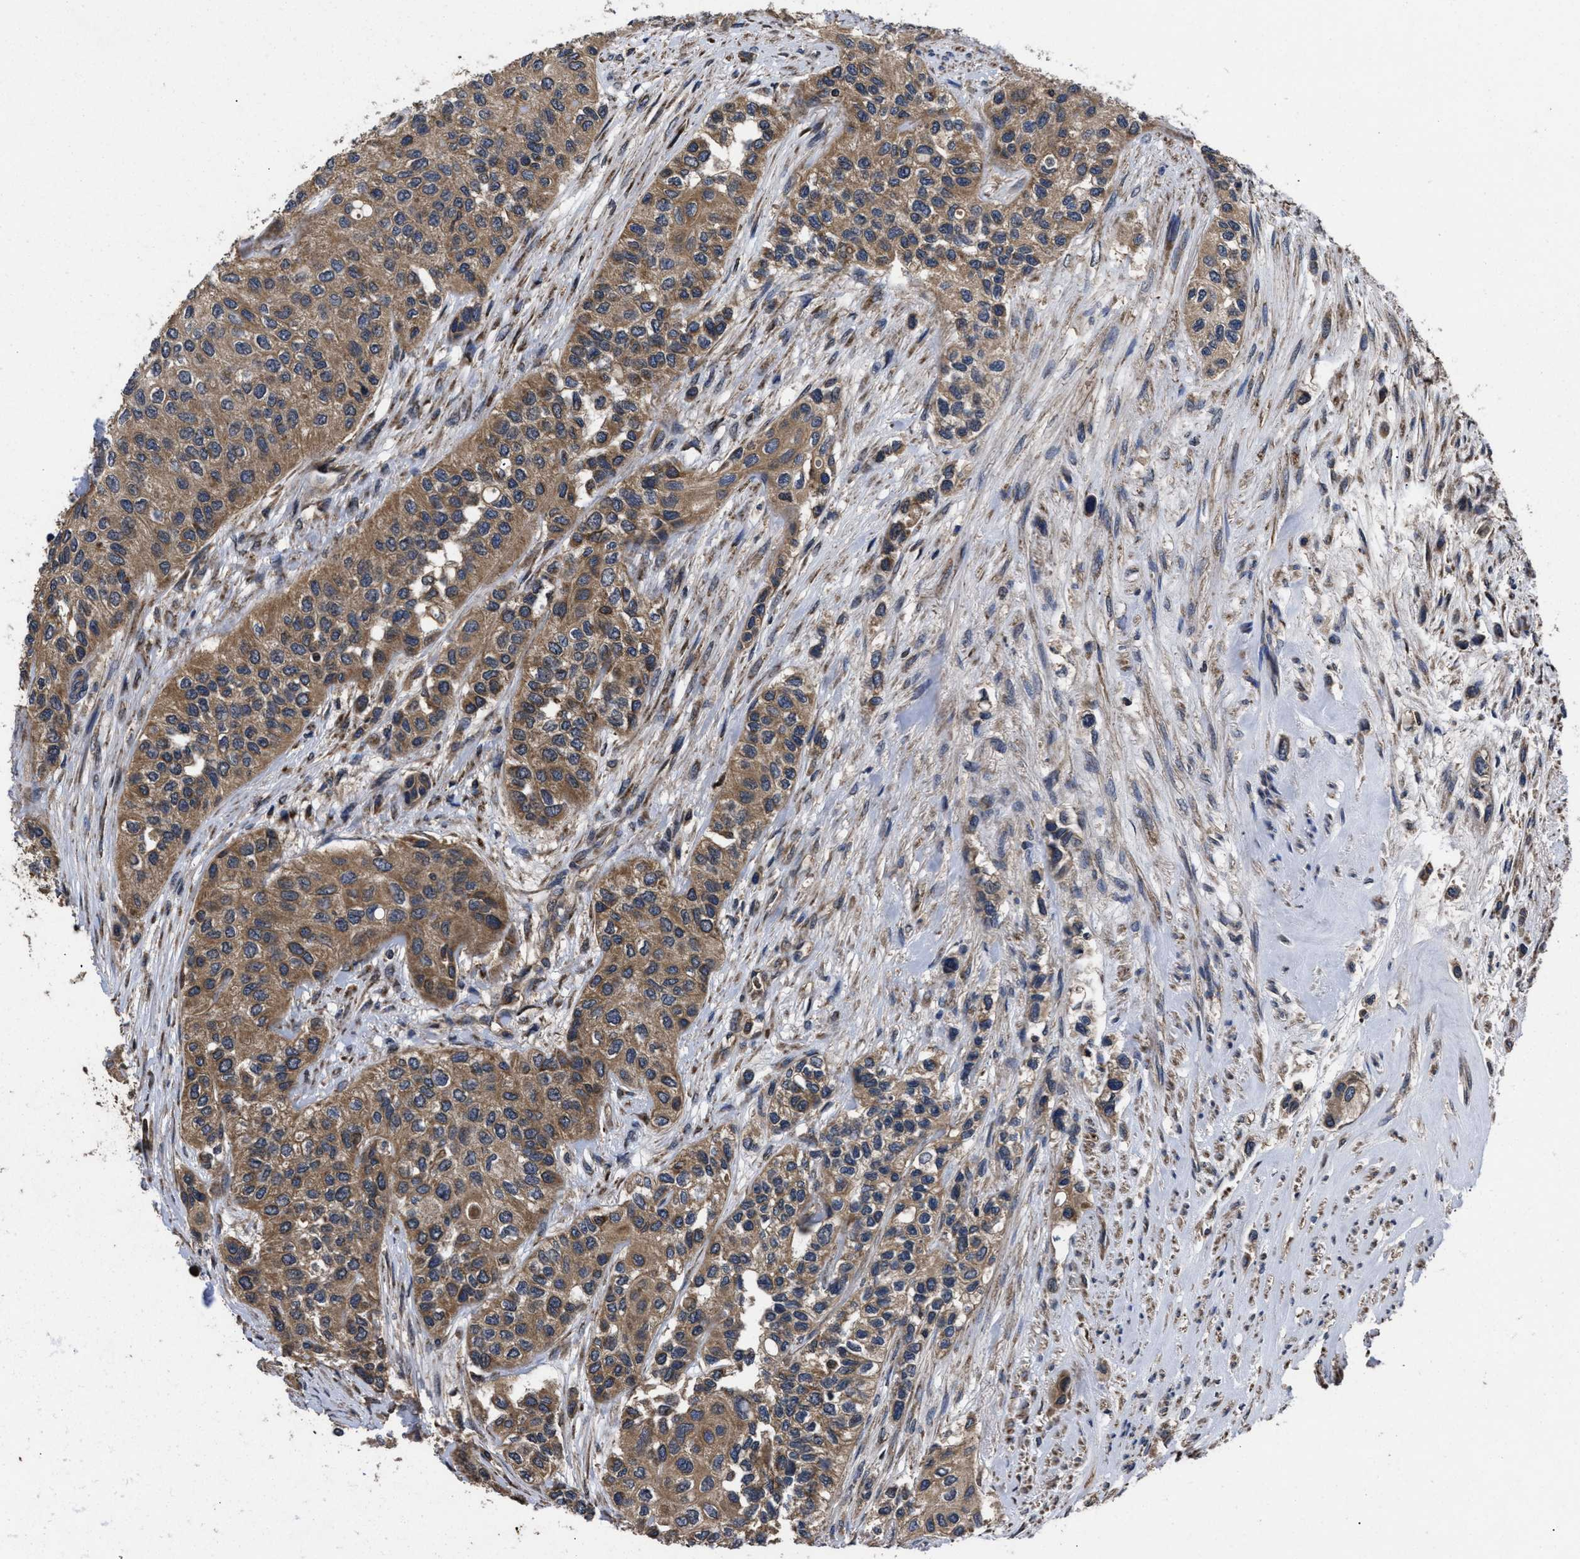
{"staining": {"intensity": "moderate", "quantity": ">75%", "location": "cytoplasmic/membranous"}, "tissue": "urothelial cancer", "cell_type": "Tumor cells", "image_type": "cancer", "snomed": [{"axis": "morphology", "description": "Urothelial carcinoma, High grade"}, {"axis": "topography", "description": "Urinary bladder"}], "caption": "A micrograph of urothelial carcinoma (high-grade) stained for a protein demonstrates moderate cytoplasmic/membranous brown staining in tumor cells.", "gene": "LRRC3", "patient": {"sex": "female", "age": 56}}